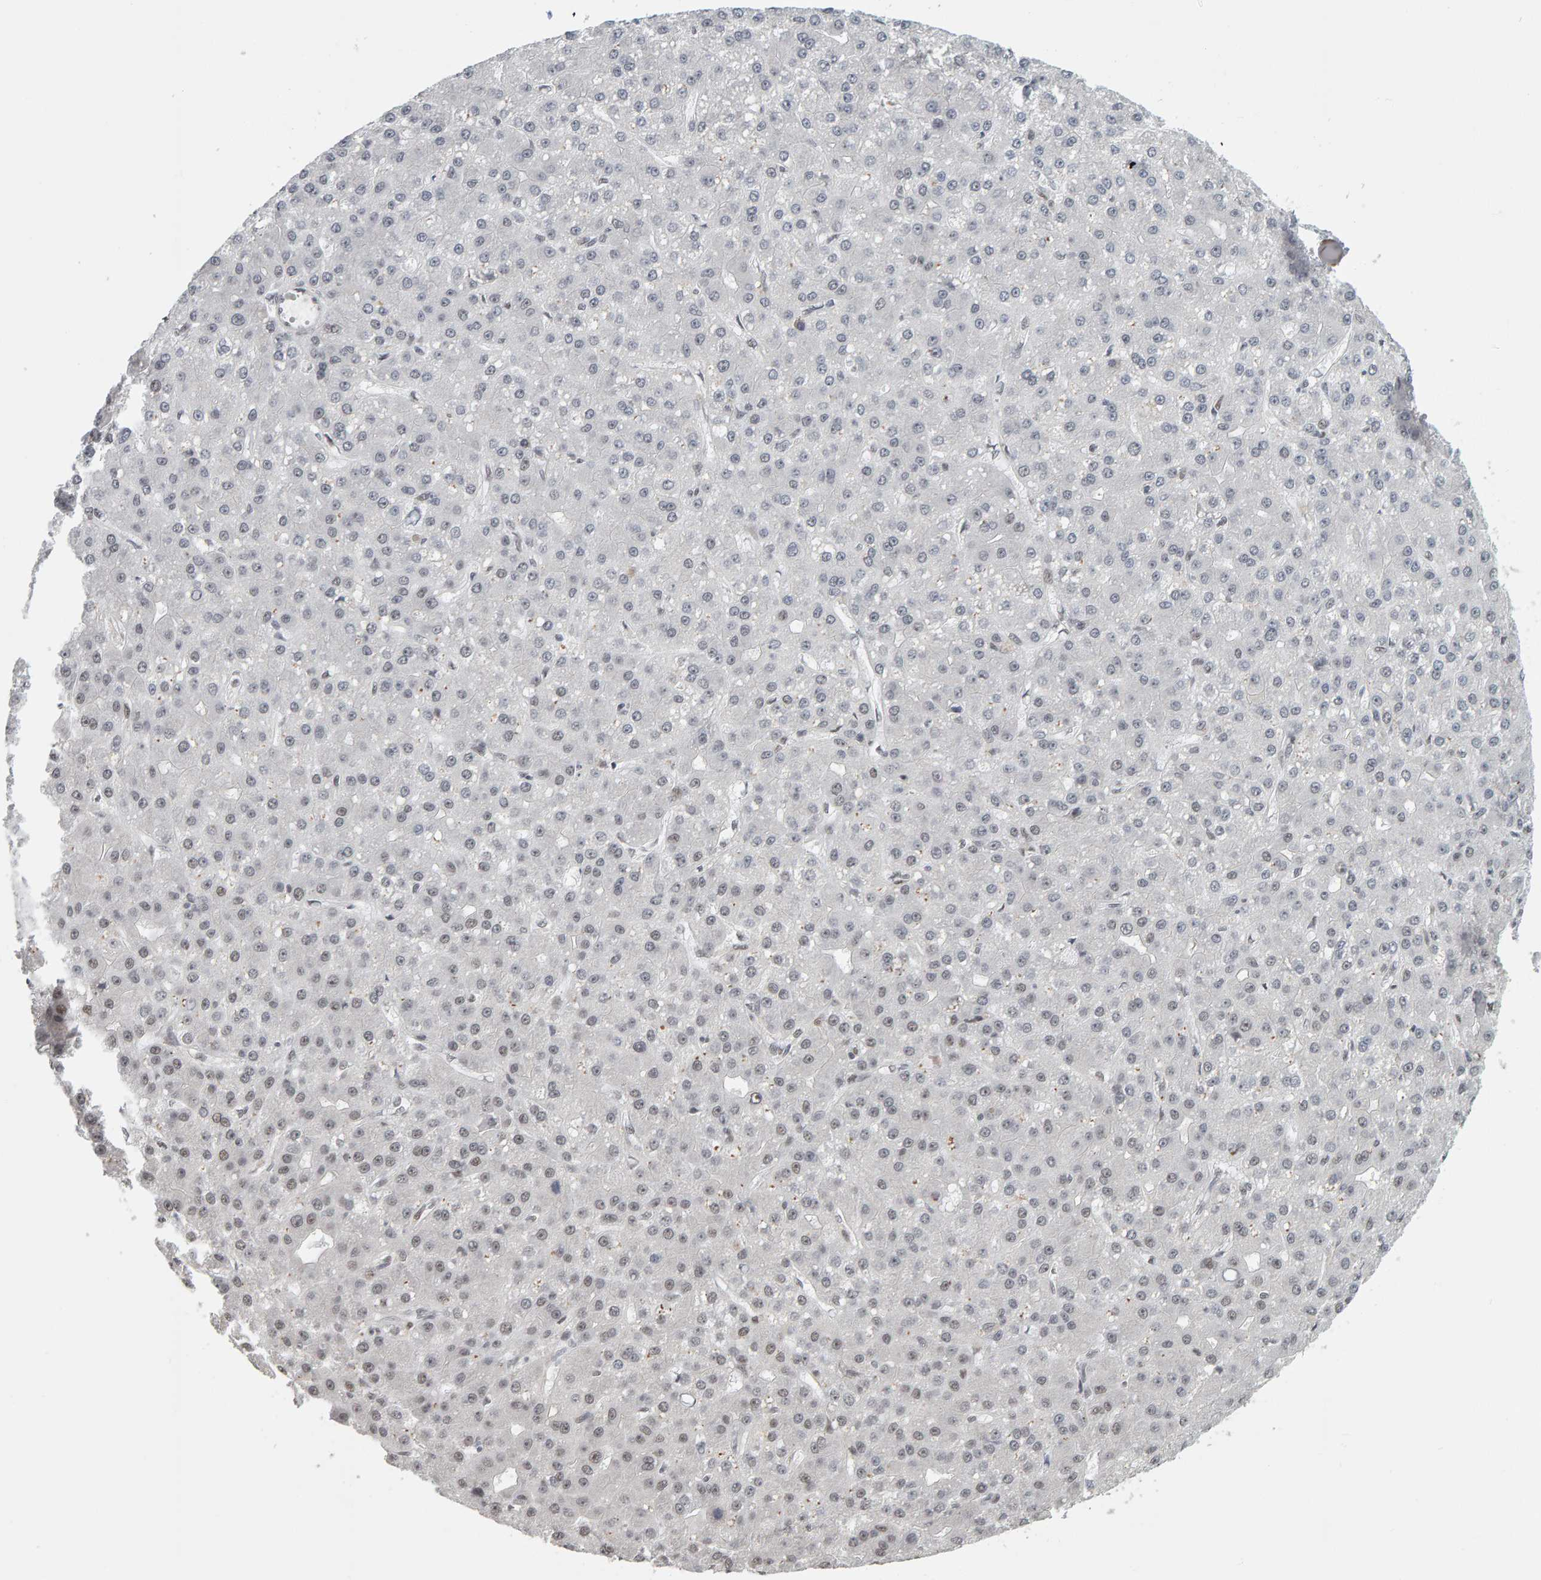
{"staining": {"intensity": "weak", "quantity": "25%-75%", "location": "nuclear"}, "tissue": "liver cancer", "cell_type": "Tumor cells", "image_type": "cancer", "snomed": [{"axis": "morphology", "description": "Carcinoma, Hepatocellular, NOS"}, {"axis": "topography", "description": "Liver"}], "caption": "The photomicrograph displays a brown stain indicating the presence of a protein in the nuclear of tumor cells in liver cancer.", "gene": "ATF7IP", "patient": {"sex": "male", "age": 67}}